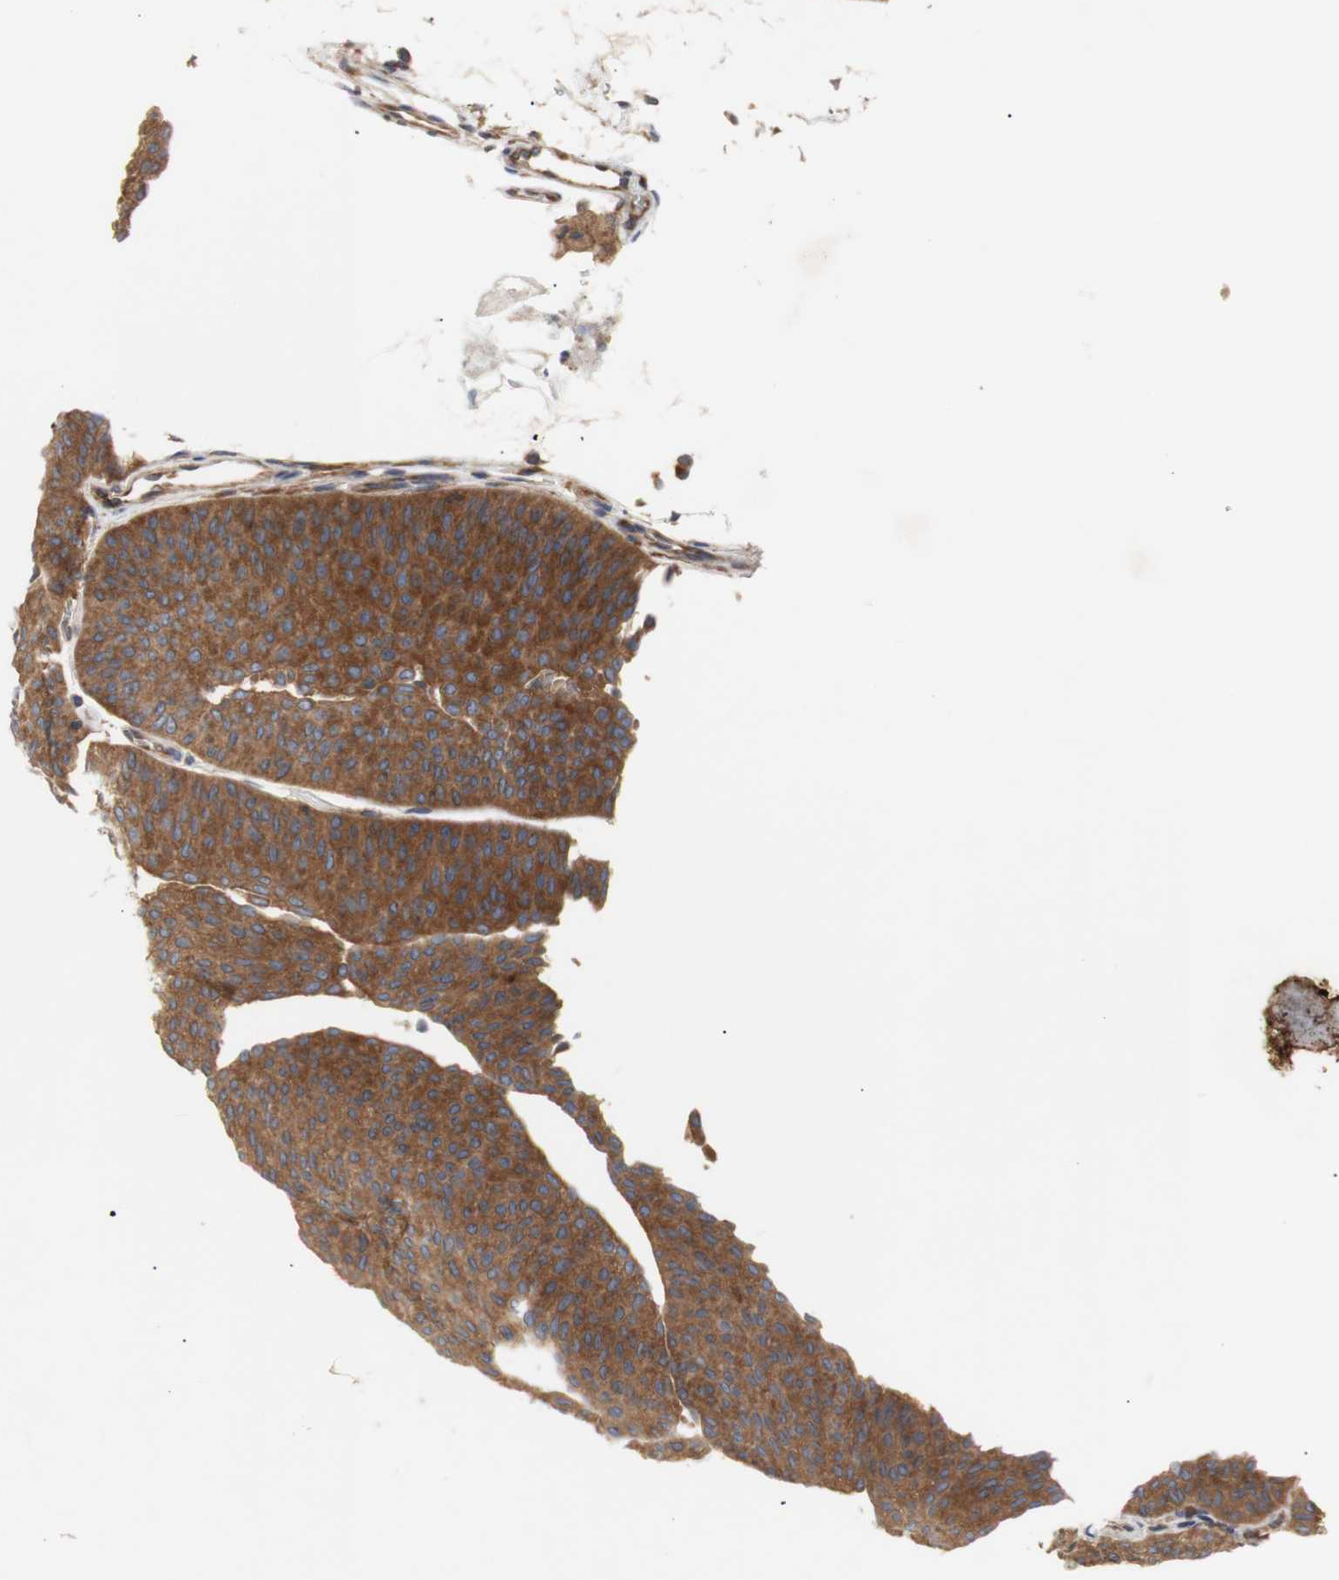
{"staining": {"intensity": "strong", "quantity": ">75%", "location": "cytoplasmic/membranous"}, "tissue": "urothelial cancer", "cell_type": "Tumor cells", "image_type": "cancer", "snomed": [{"axis": "morphology", "description": "Urothelial carcinoma, Low grade"}, {"axis": "topography", "description": "Urinary bladder"}], "caption": "DAB (3,3'-diaminobenzidine) immunohistochemical staining of urothelial carcinoma (low-grade) exhibits strong cytoplasmic/membranous protein positivity in approximately >75% of tumor cells. (DAB (3,3'-diaminobenzidine) IHC, brown staining for protein, blue staining for nuclei).", "gene": "IKBKG", "patient": {"sex": "female", "age": 60}}